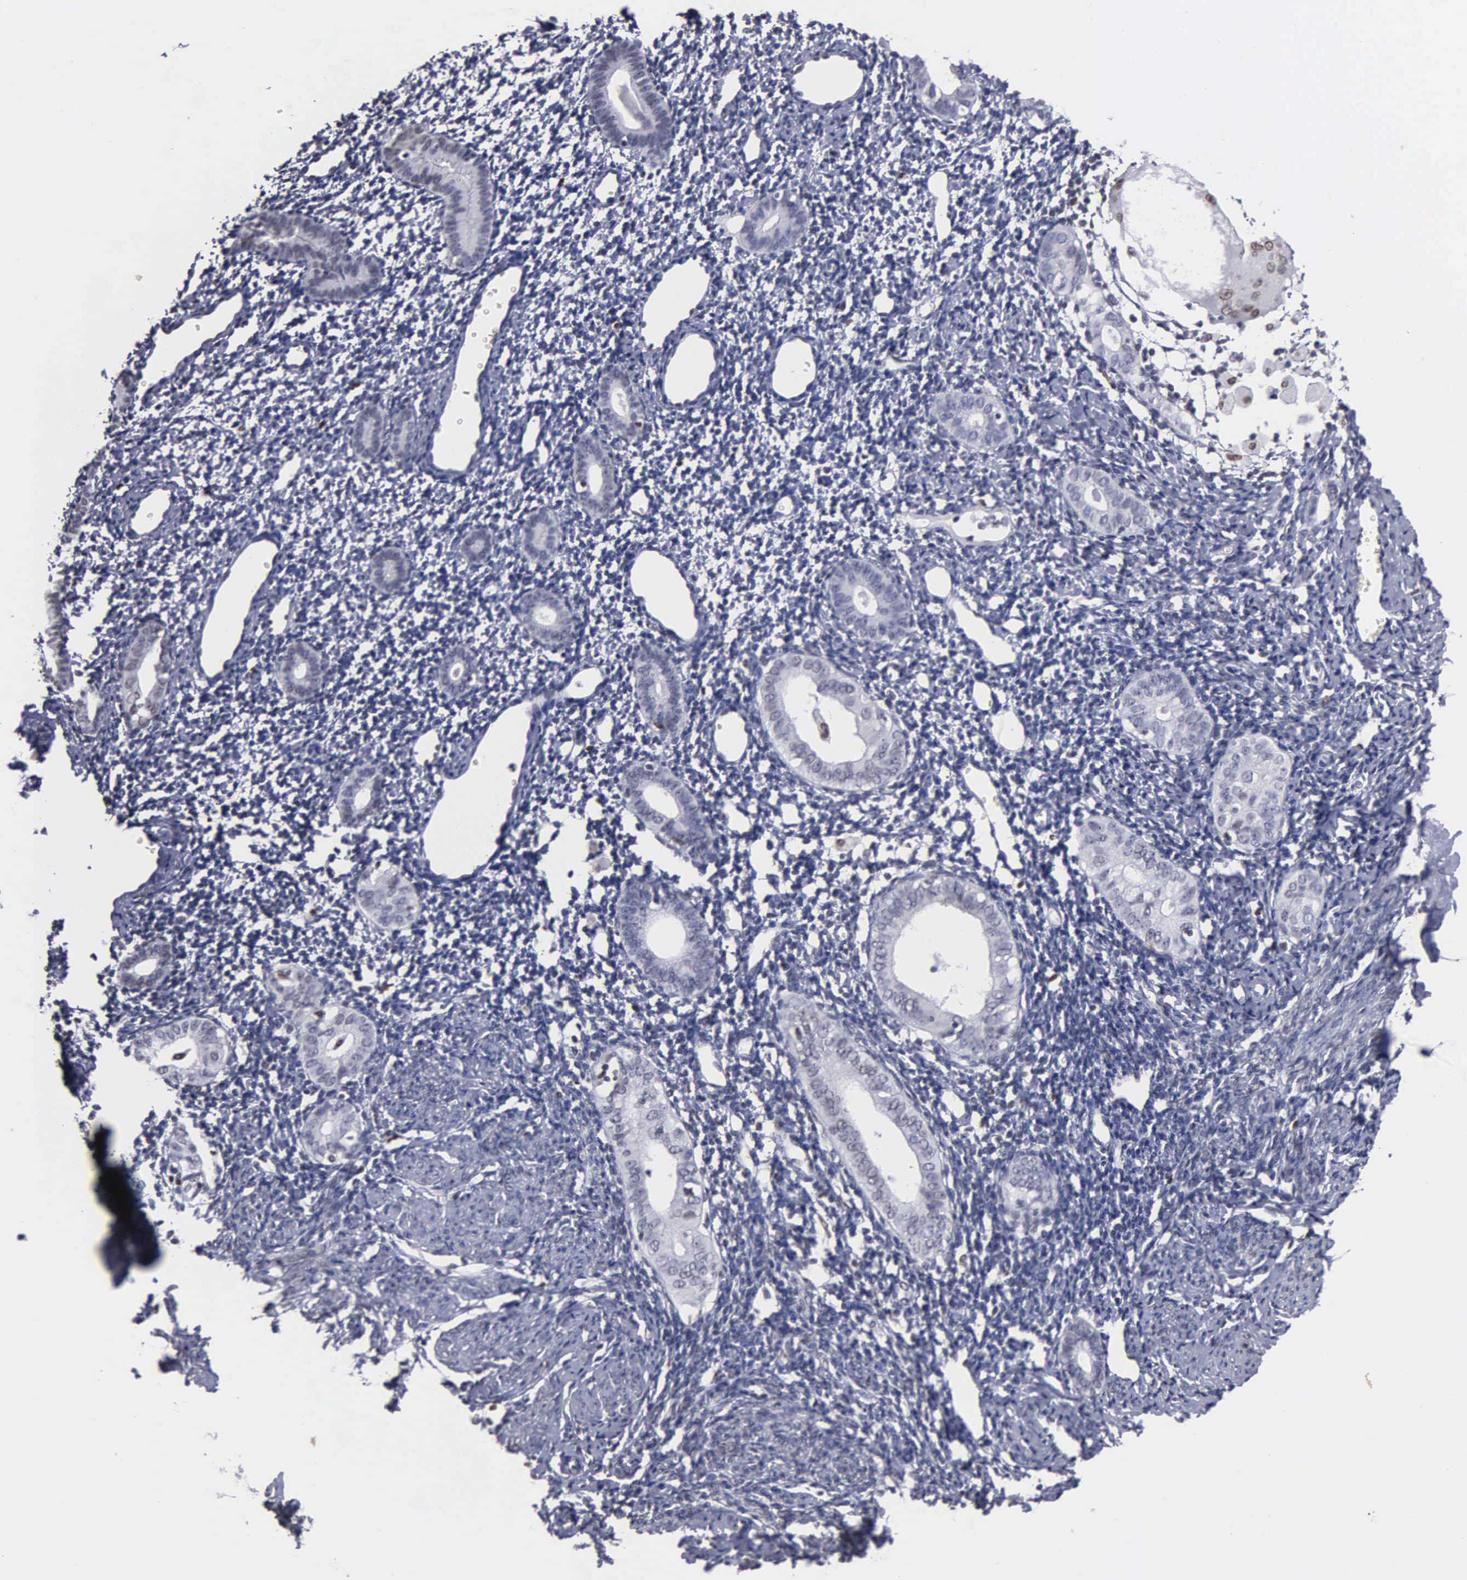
{"staining": {"intensity": "moderate", "quantity": "25%-75%", "location": "cytoplasmic/membranous"}, "tissue": "endometrium", "cell_type": "Cells in endometrial stroma", "image_type": "normal", "snomed": [{"axis": "morphology", "description": "Normal tissue, NOS"}, {"axis": "morphology", "description": "Neoplasm, benign, NOS"}, {"axis": "topography", "description": "Uterus"}], "caption": "An image of endometrium stained for a protein reveals moderate cytoplasmic/membranous brown staining in cells in endometrial stroma. The staining is performed using DAB brown chromogen to label protein expression. The nuclei are counter-stained blue using hematoxylin.", "gene": "CCNG1", "patient": {"sex": "female", "age": 55}}